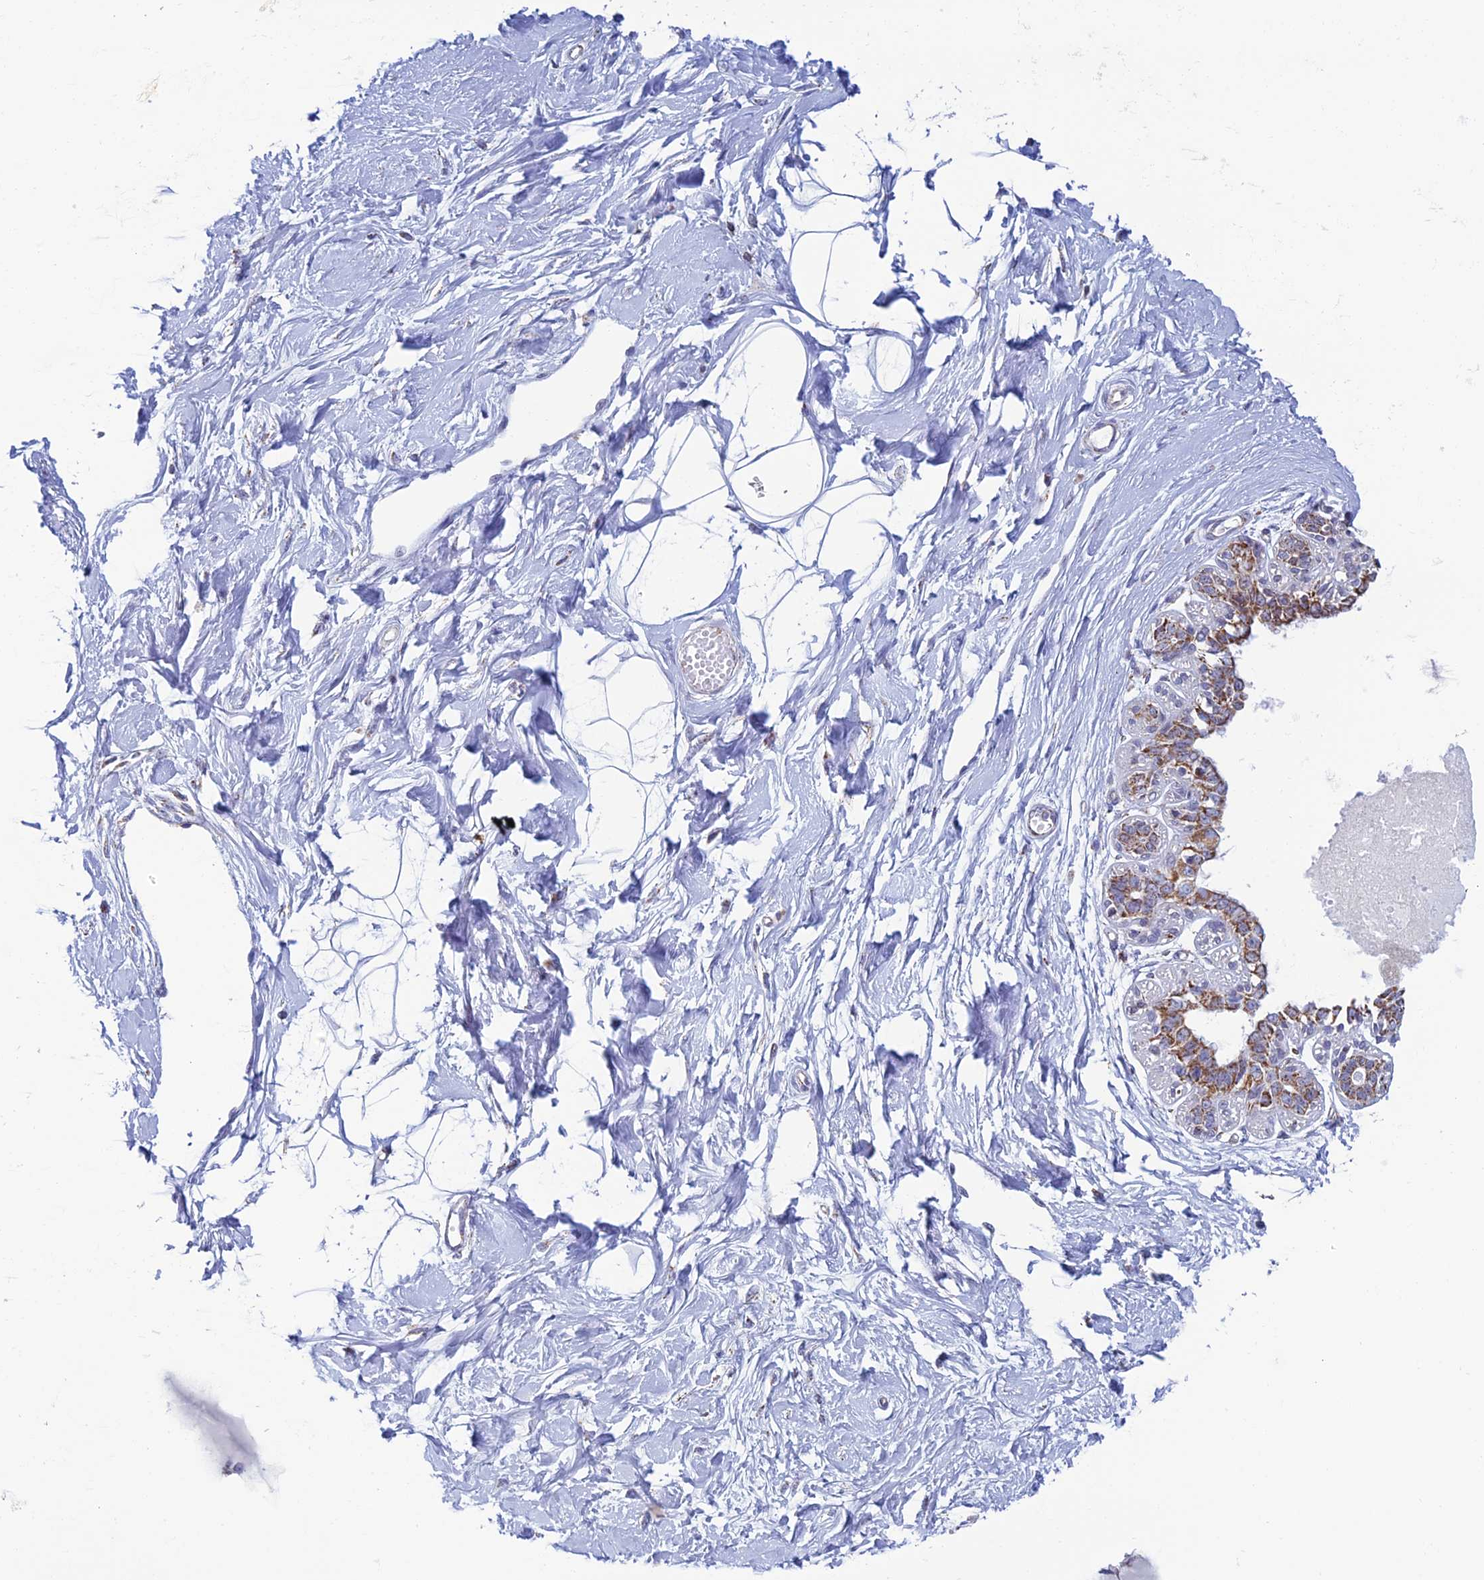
{"staining": {"intensity": "negative", "quantity": "none", "location": "none"}, "tissue": "breast", "cell_type": "Adipocytes", "image_type": "normal", "snomed": [{"axis": "morphology", "description": "Normal tissue, NOS"}, {"axis": "topography", "description": "Breast"}], "caption": "A high-resolution image shows IHC staining of normal breast, which shows no significant expression in adipocytes.", "gene": "ZNG1A", "patient": {"sex": "female", "age": 45}}